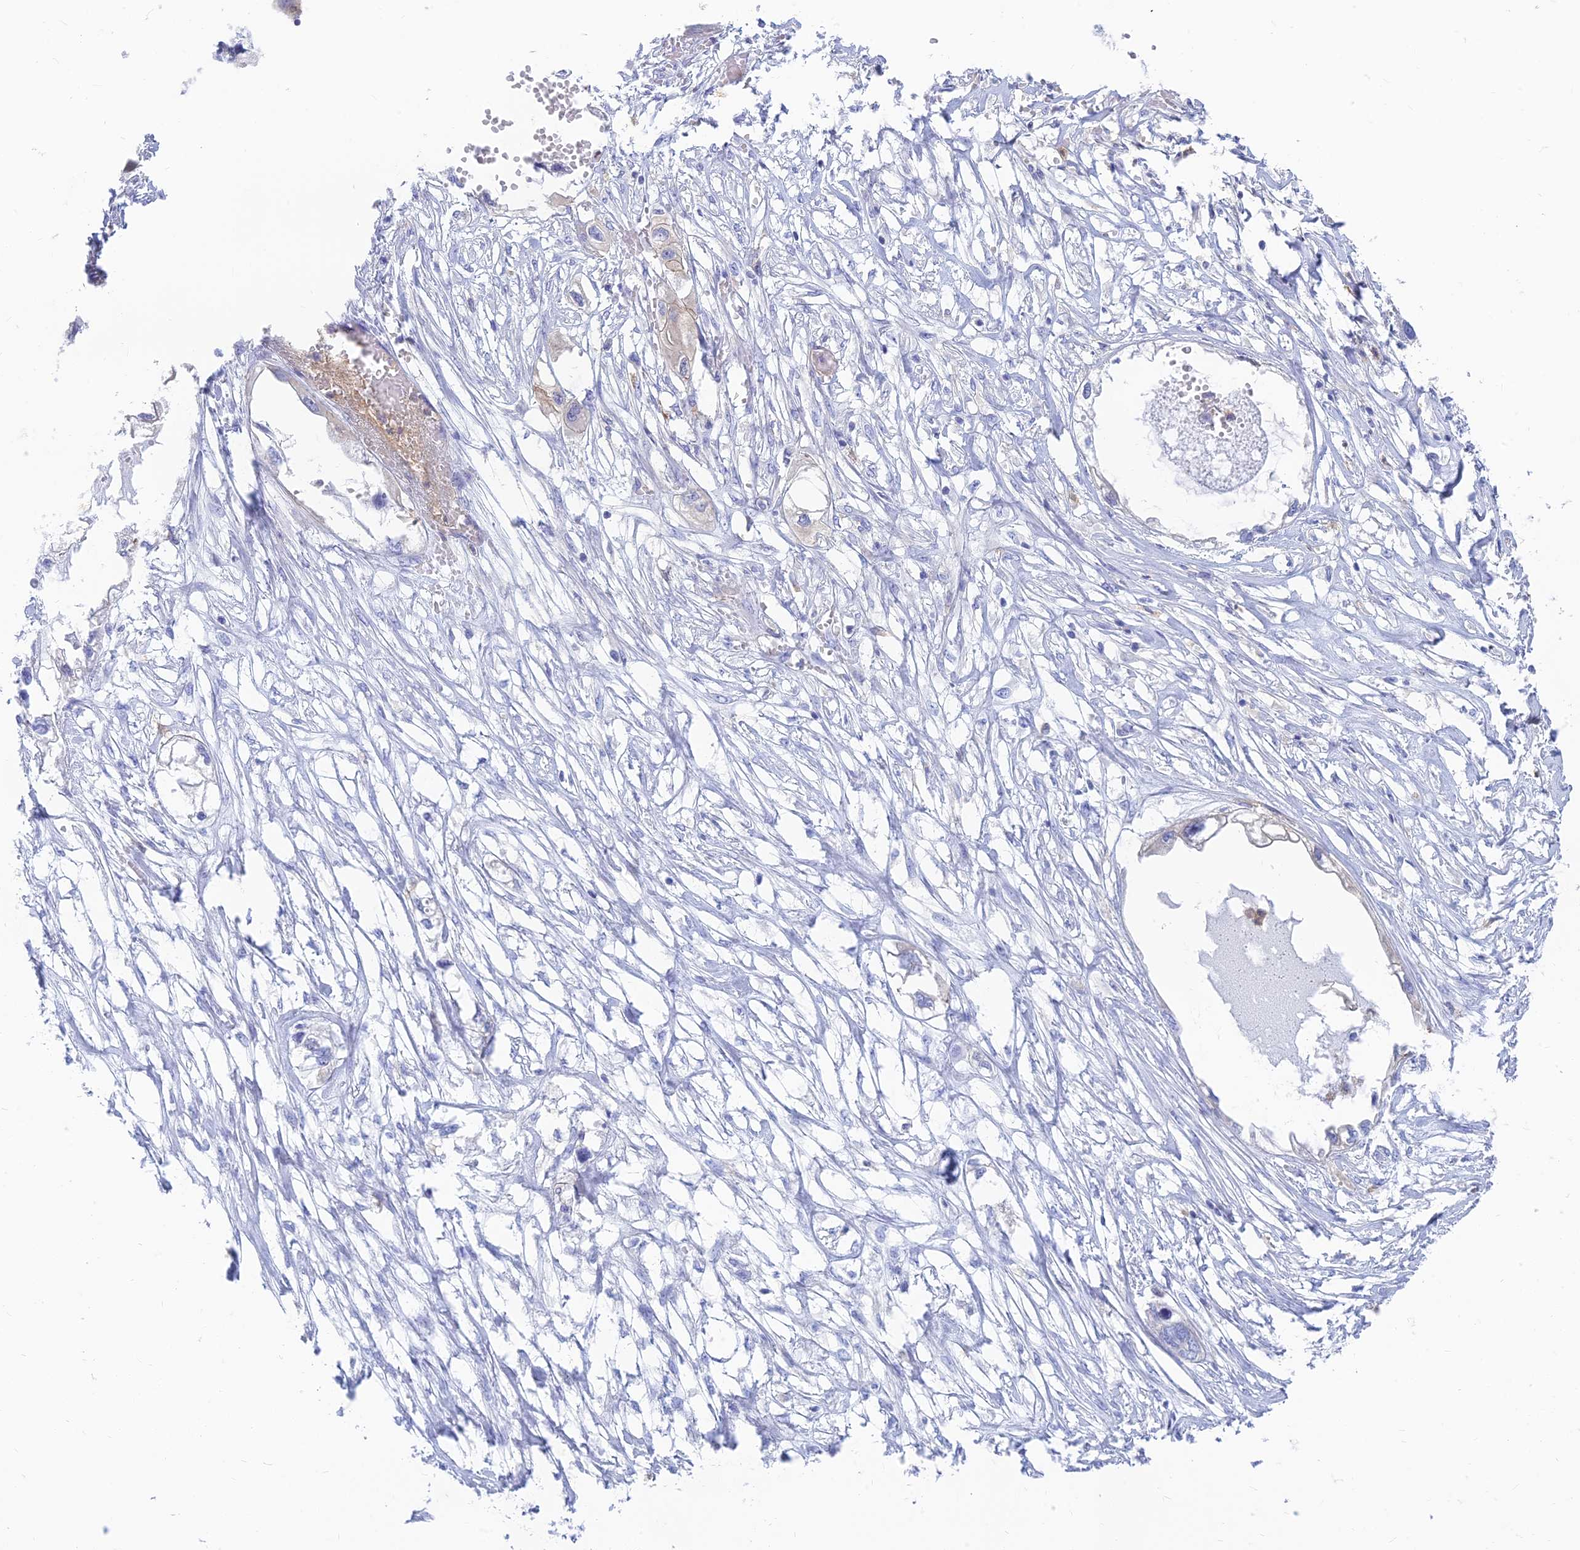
{"staining": {"intensity": "negative", "quantity": "none", "location": "none"}, "tissue": "endometrial cancer", "cell_type": "Tumor cells", "image_type": "cancer", "snomed": [{"axis": "morphology", "description": "Adenocarcinoma, NOS"}, {"axis": "morphology", "description": "Adenocarcinoma, metastatic, NOS"}, {"axis": "topography", "description": "Adipose tissue"}, {"axis": "topography", "description": "Endometrium"}], "caption": "Tumor cells show no significant protein staining in endometrial cancer. (Immunohistochemistry, brightfield microscopy, high magnification).", "gene": "STRN4", "patient": {"sex": "female", "age": 67}}